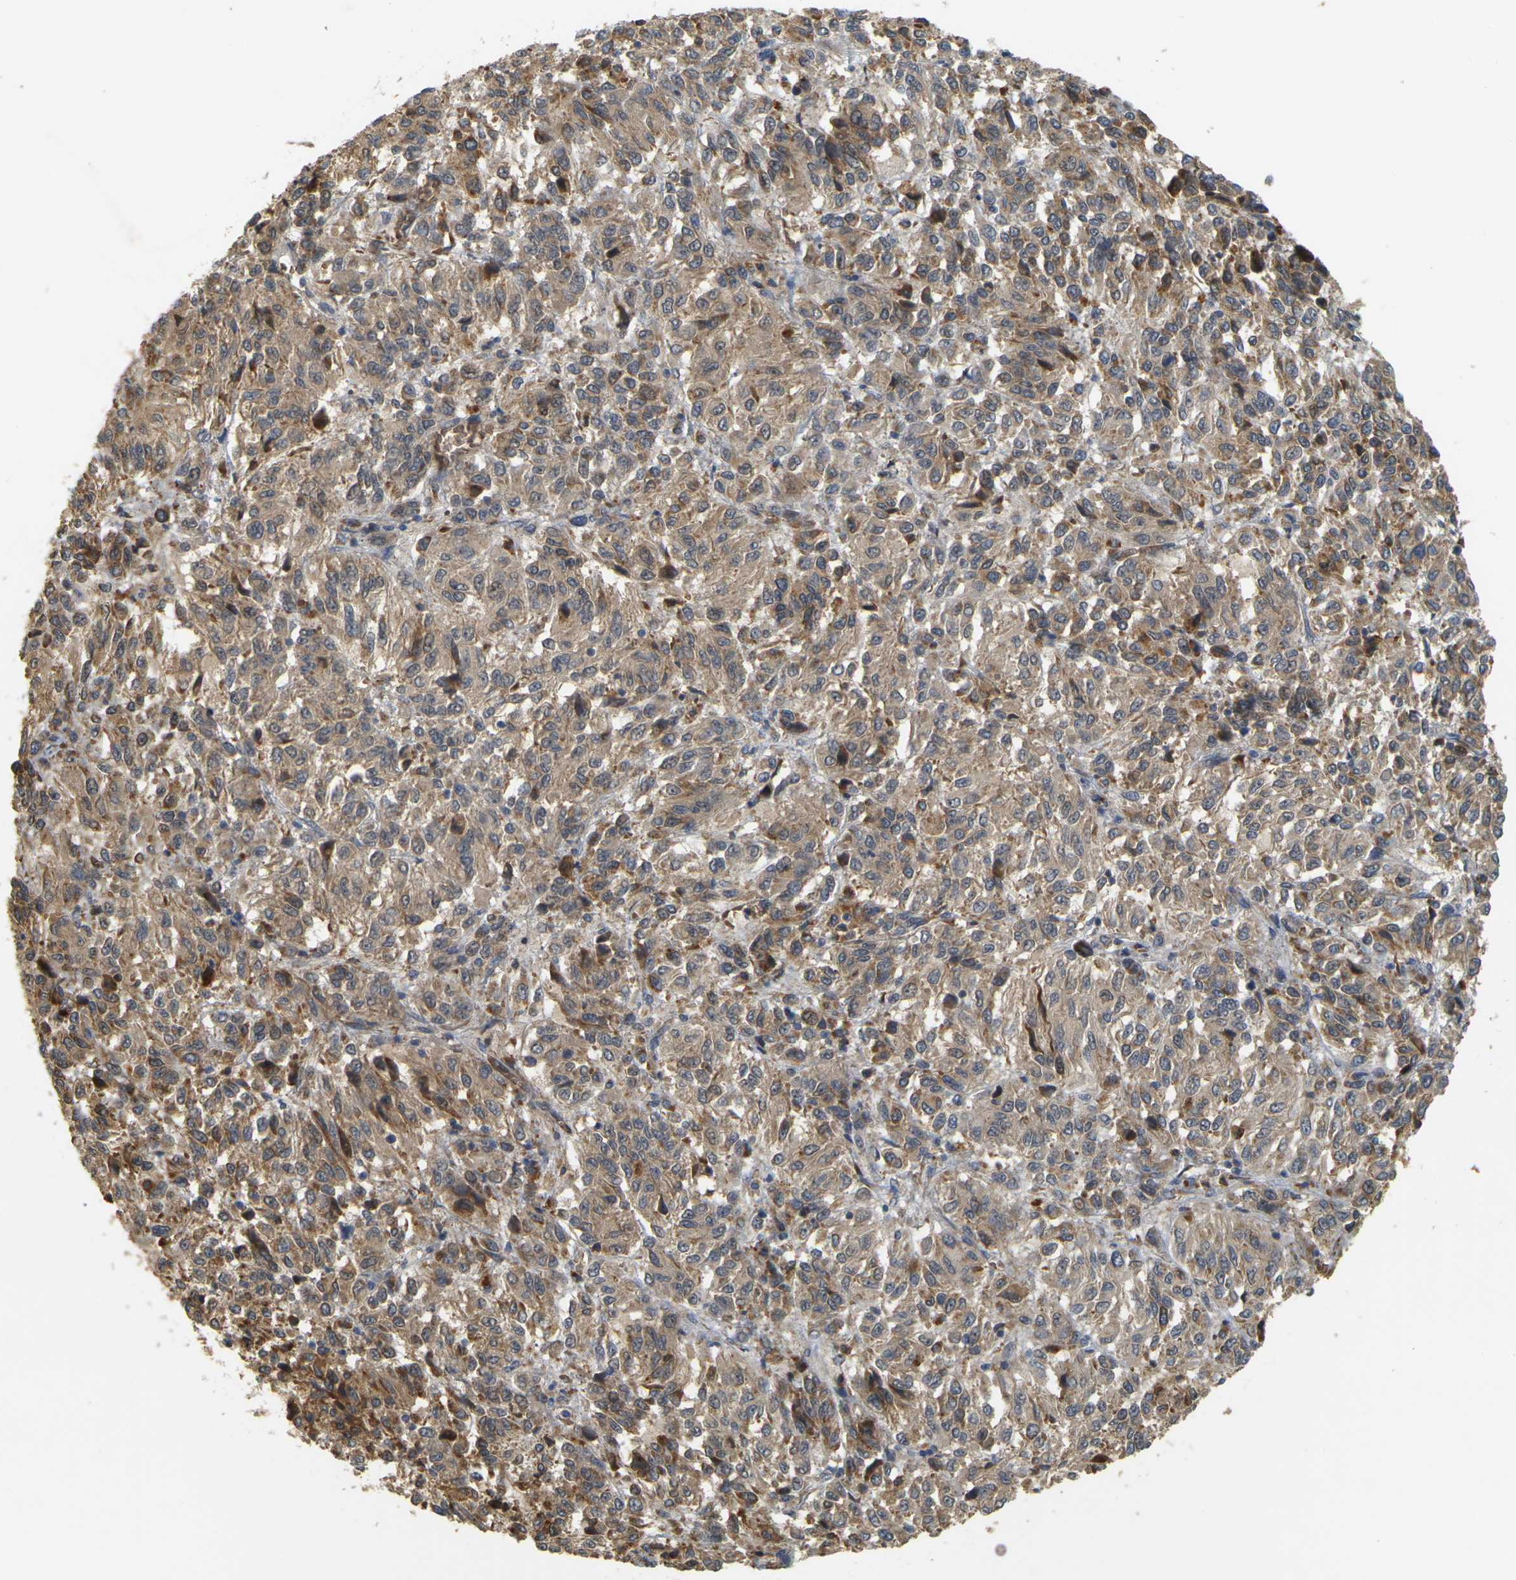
{"staining": {"intensity": "weak", "quantity": ">75%", "location": "cytoplasmic/membranous"}, "tissue": "melanoma", "cell_type": "Tumor cells", "image_type": "cancer", "snomed": [{"axis": "morphology", "description": "Malignant melanoma, Metastatic site"}, {"axis": "topography", "description": "Lung"}], "caption": "Tumor cells demonstrate low levels of weak cytoplasmic/membranous positivity in about >75% of cells in melanoma.", "gene": "MEGF9", "patient": {"sex": "male", "age": 64}}